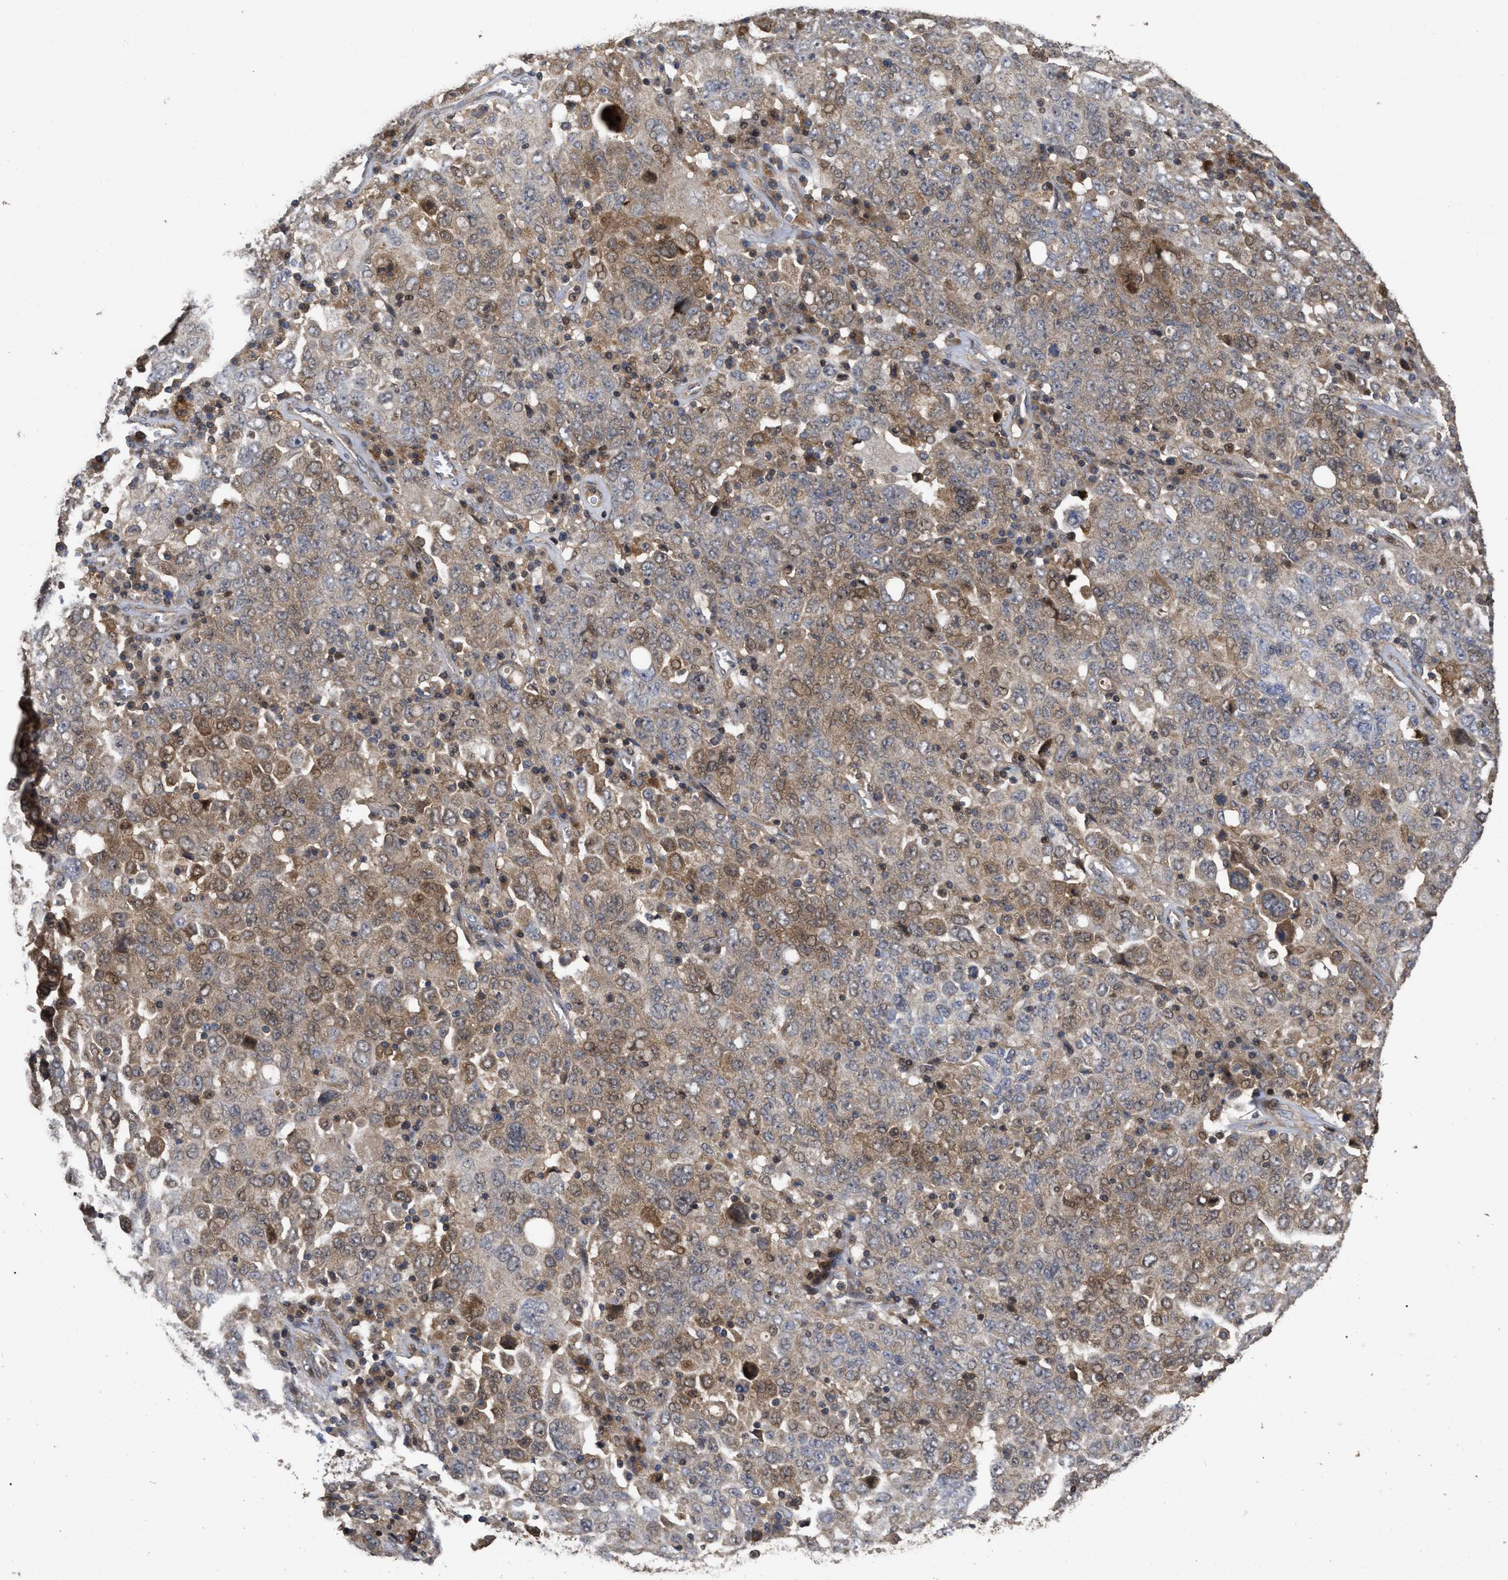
{"staining": {"intensity": "moderate", "quantity": "25%-75%", "location": "cytoplasmic/membranous,nuclear"}, "tissue": "ovarian cancer", "cell_type": "Tumor cells", "image_type": "cancer", "snomed": [{"axis": "morphology", "description": "Carcinoma, endometroid"}, {"axis": "topography", "description": "Ovary"}], "caption": "Human endometroid carcinoma (ovarian) stained for a protein (brown) shows moderate cytoplasmic/membranous and nuclear positive staining in approximately 25%-75% of tumor cells.", "gene": "CBR3", "patient": {"sex": "female", "age": 62}}